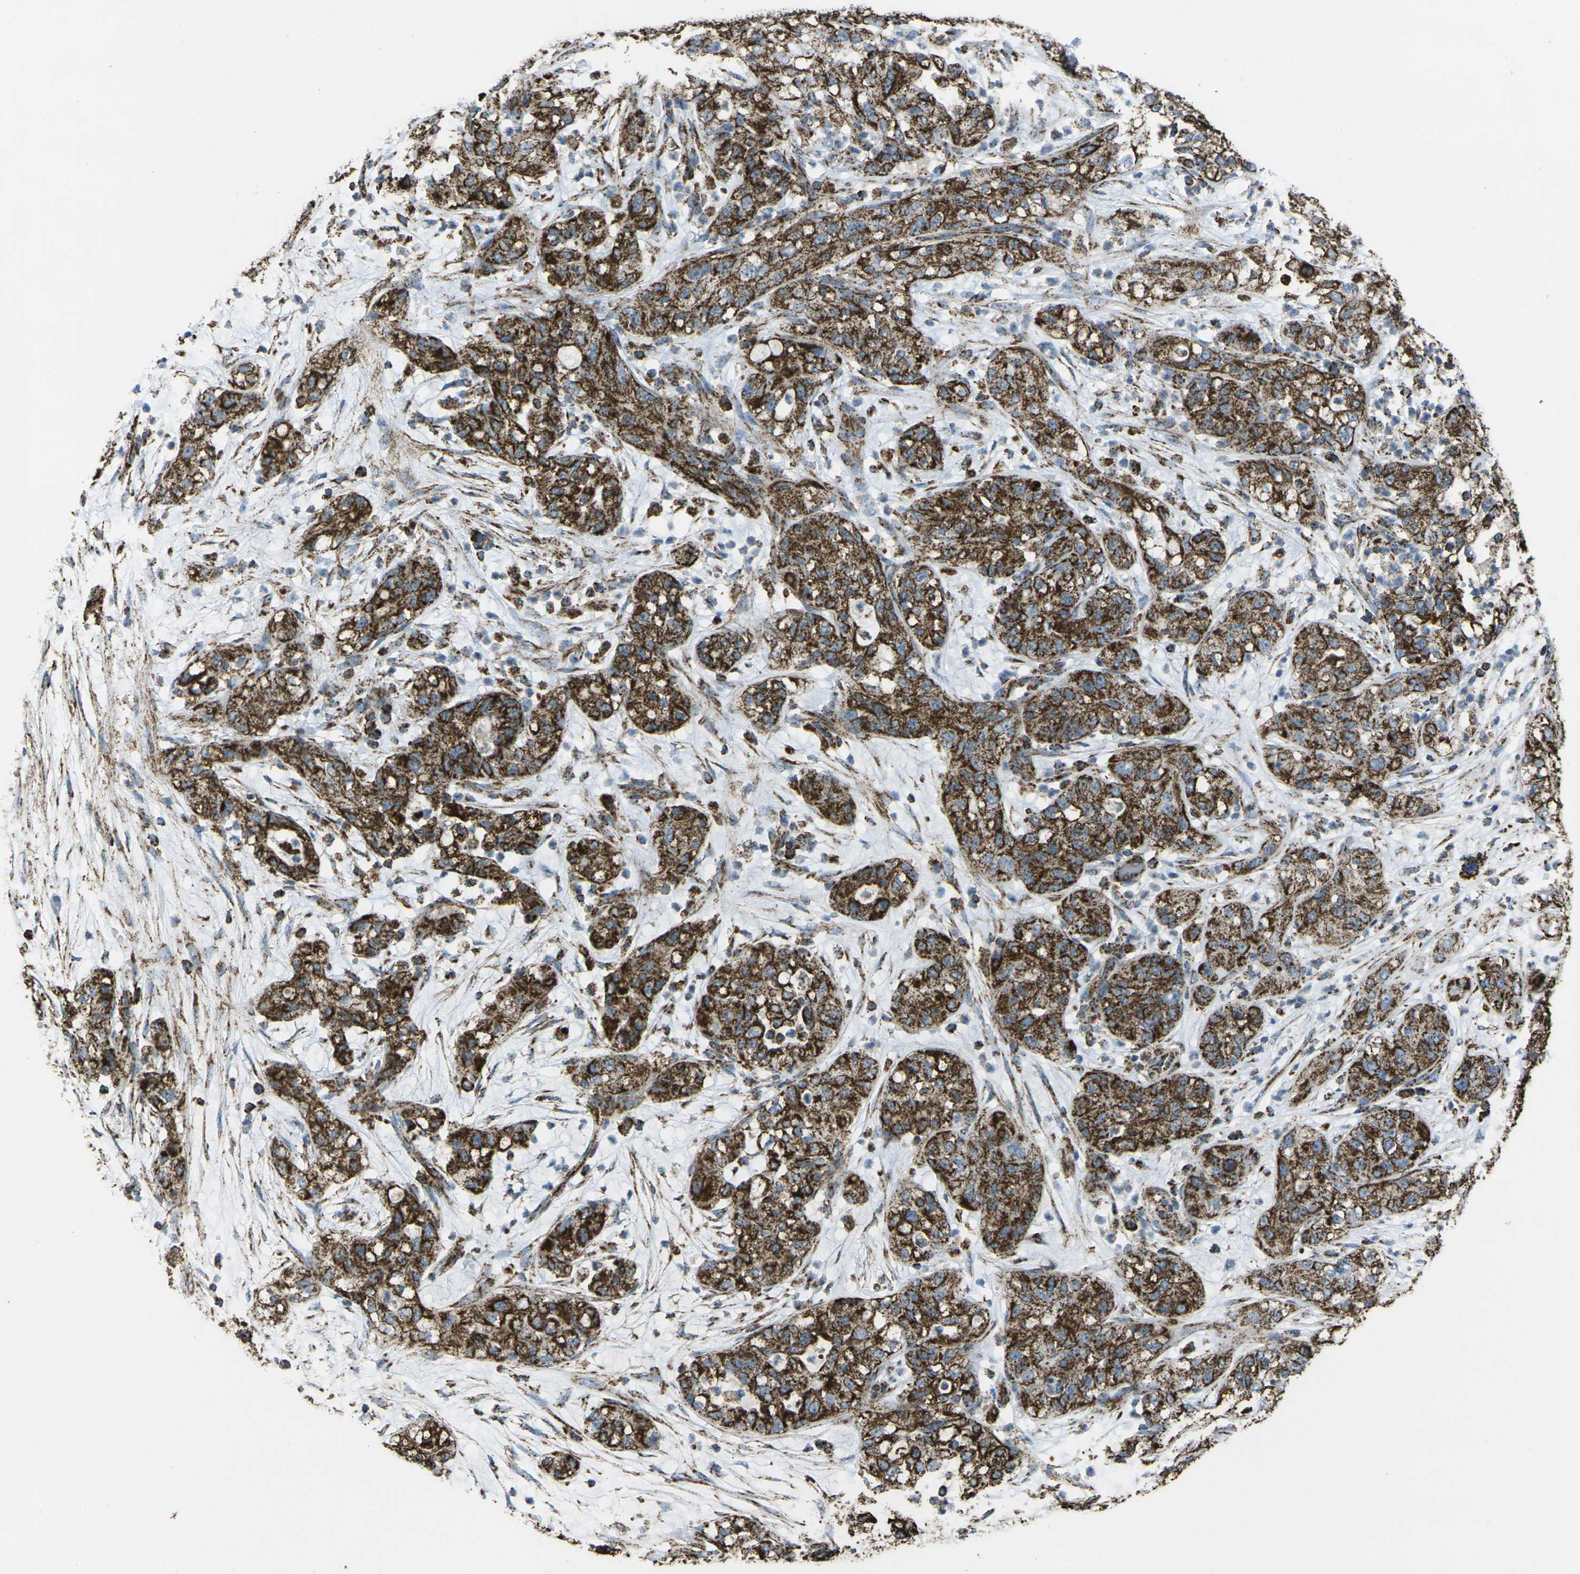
{"staining": {"intensity": "strong", "quantity": ">75%", "location": "cytoplasmic/membranous"}, "tissue": "pancreatic cancer", "cell_type": "Tumor cells", "image_type": "cancer", "snomed": [{"axis": "morphology", "description": "Adenocarcinoma, NOS"}, {"axis": "topography", "description": "Pancreas"}], "caption": "IHC image of neoplastic tissue: human pancreatic cancer (adenocarcinoma) stained using IHC demonstrates high levels of strong protein expression localized specifically in the cytoplasmic/membranous of tumor cells, appearing as a cytoplasmic/membranous brown color.", "gene": "KLHL5", "patient": {"sex": "female", "age": 78}}